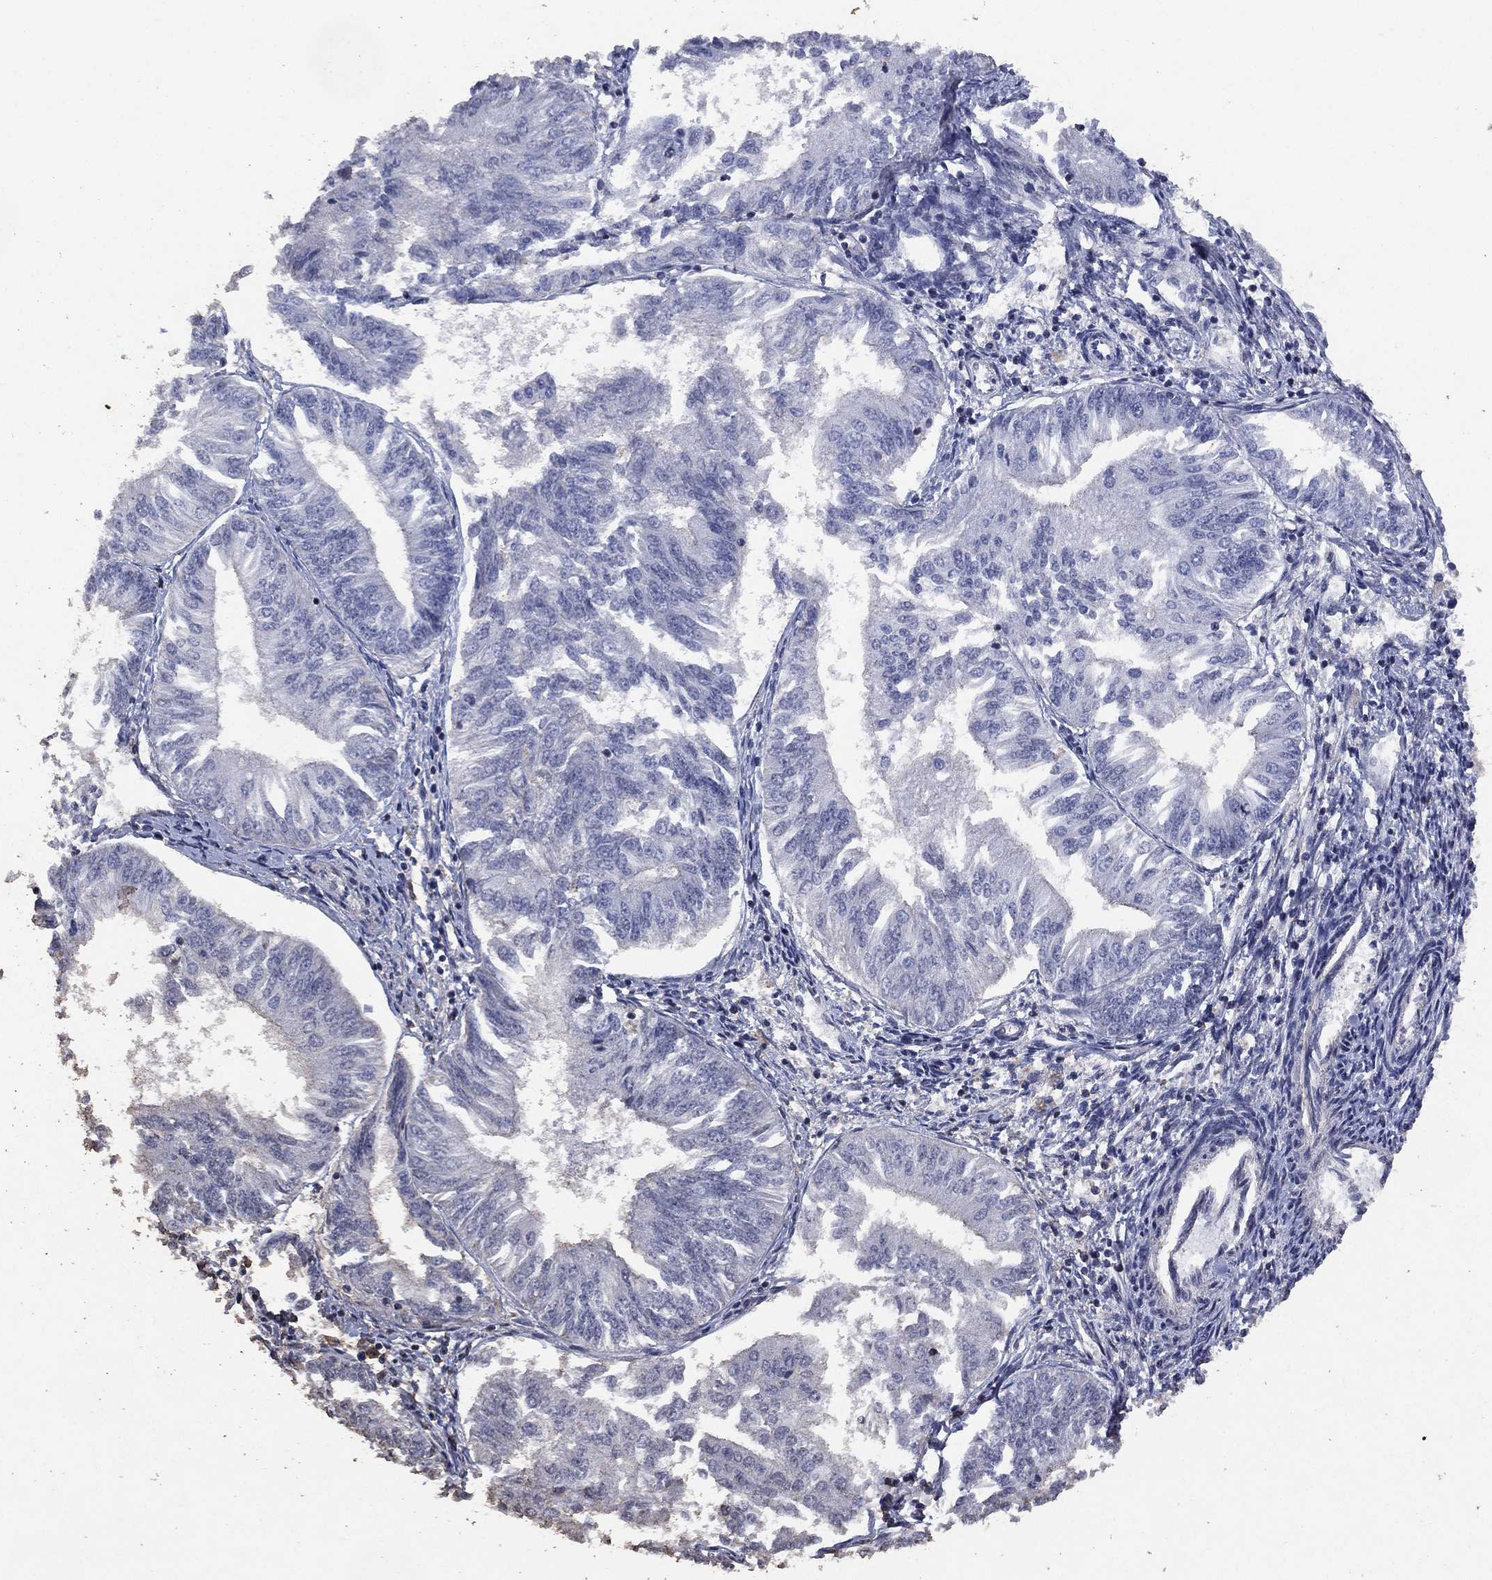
{"staining": {"intensity": "negative", "quantity": "none", "location": "none"}, "tissue": "endometrial cancer", "cell_type": "Tumor cells", "image_type": "cancer", "snomed": [{"axis": "morphology", "description": "Adenocarcinoma, NOS"}, {"axis": "topography", "description": "Endometrium"}], "caption": "The image shows no staining of tumor cells in endometrial cancer (adenocarcinoma).", "gene": "ADPRHL1", "patient": {"sex": "female", "age": 58}}